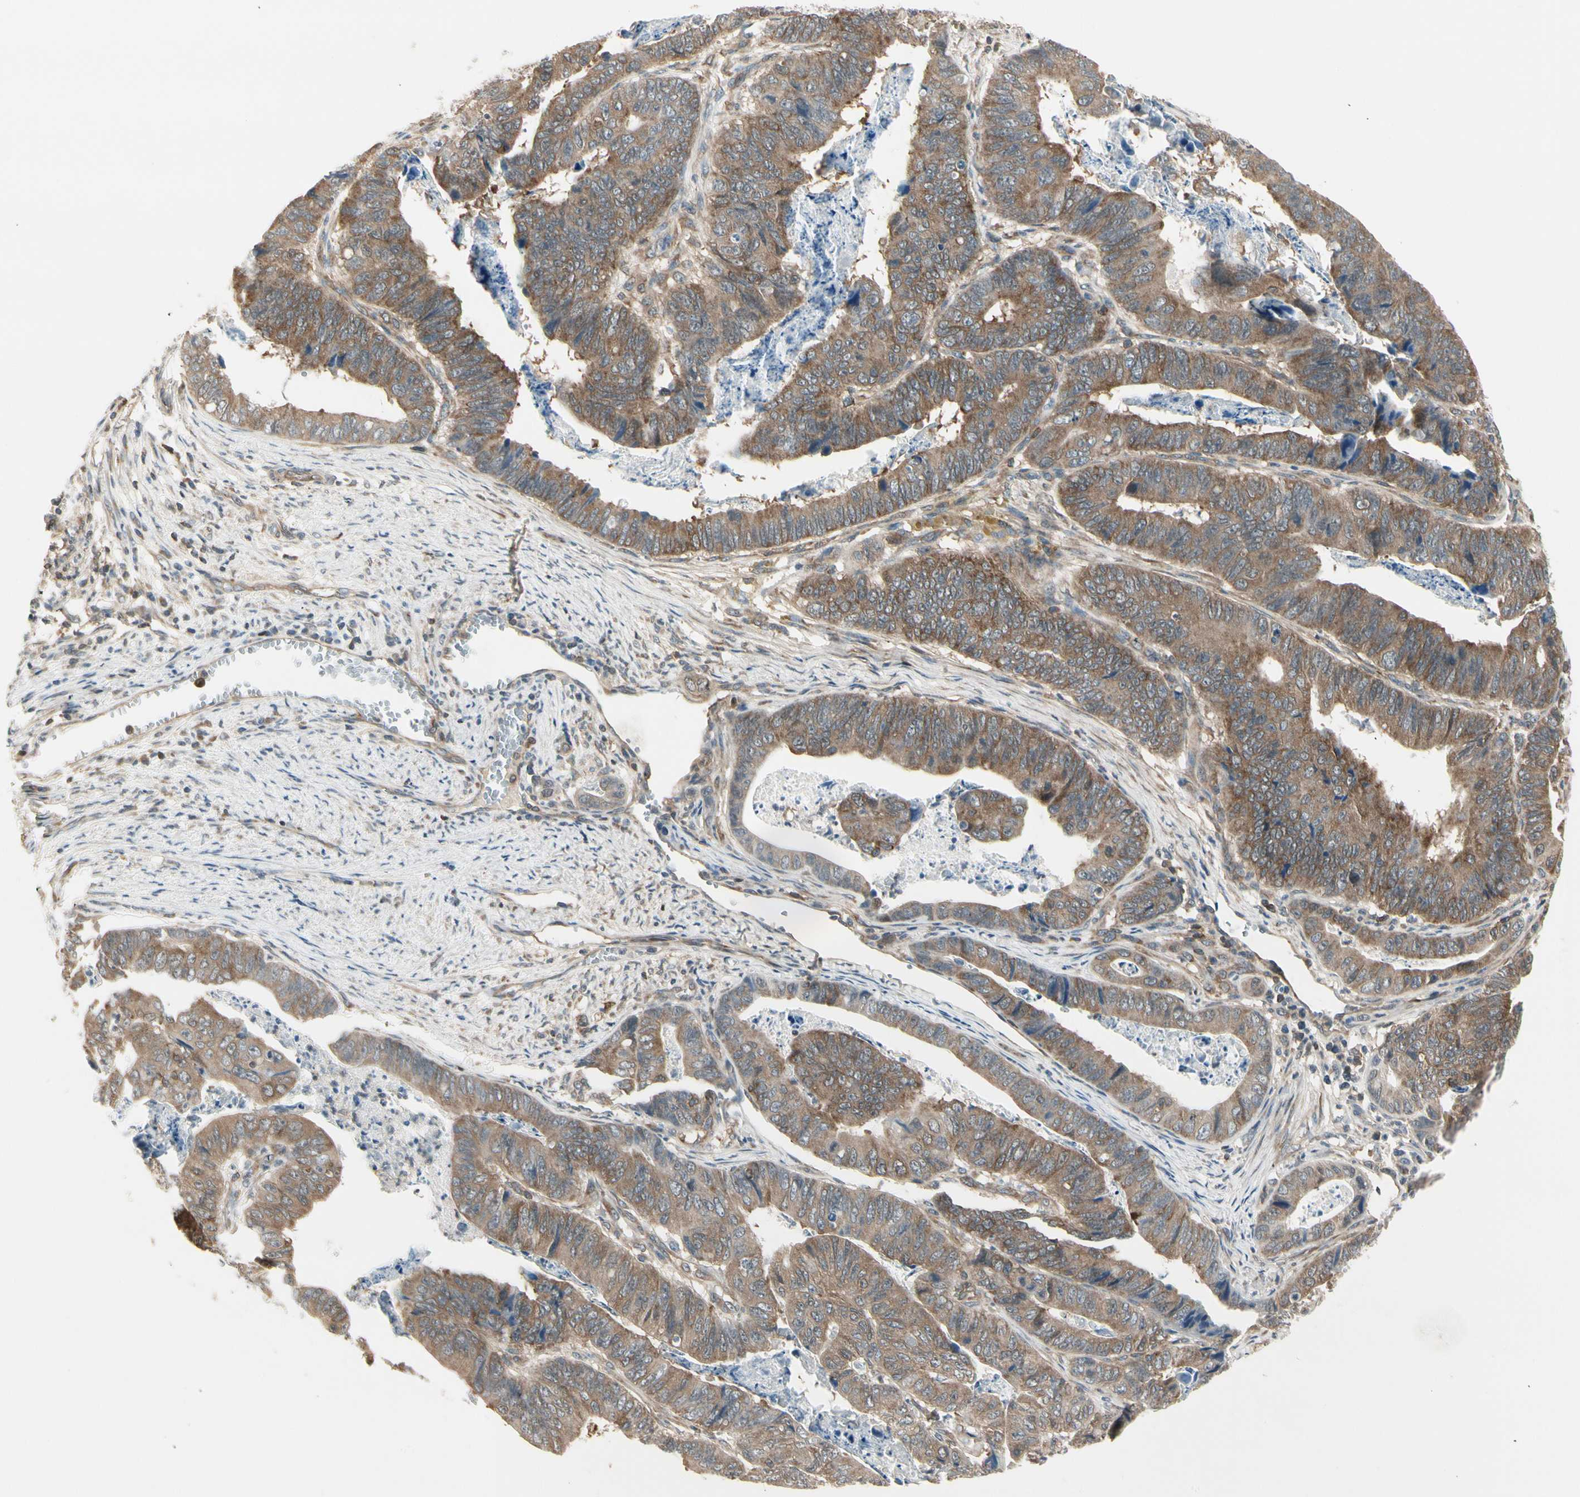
{"staining": {"intensity": "moderate", "quantity": ">75%", "location": "cytoplasmic/membranous"}, "tissue": "stomach cancer", "cell_type": "Tumor cells", "image_type": "cancer", "snomed": [{"axis": "morphology", "description": "Adenocarcinoma, NOS"}, {"axis": "topography", "description": "Stomach, lower"}], "caption": "Protein expression by immunohistochemistry (IHC) reveals moderate cytoplasmic/membranous staining in approximately >75% of tumor cells in stomach cancer (adenocarcinoma).", "gene": "OXSR1", "patient": {"sex": "male", "age": 77}}